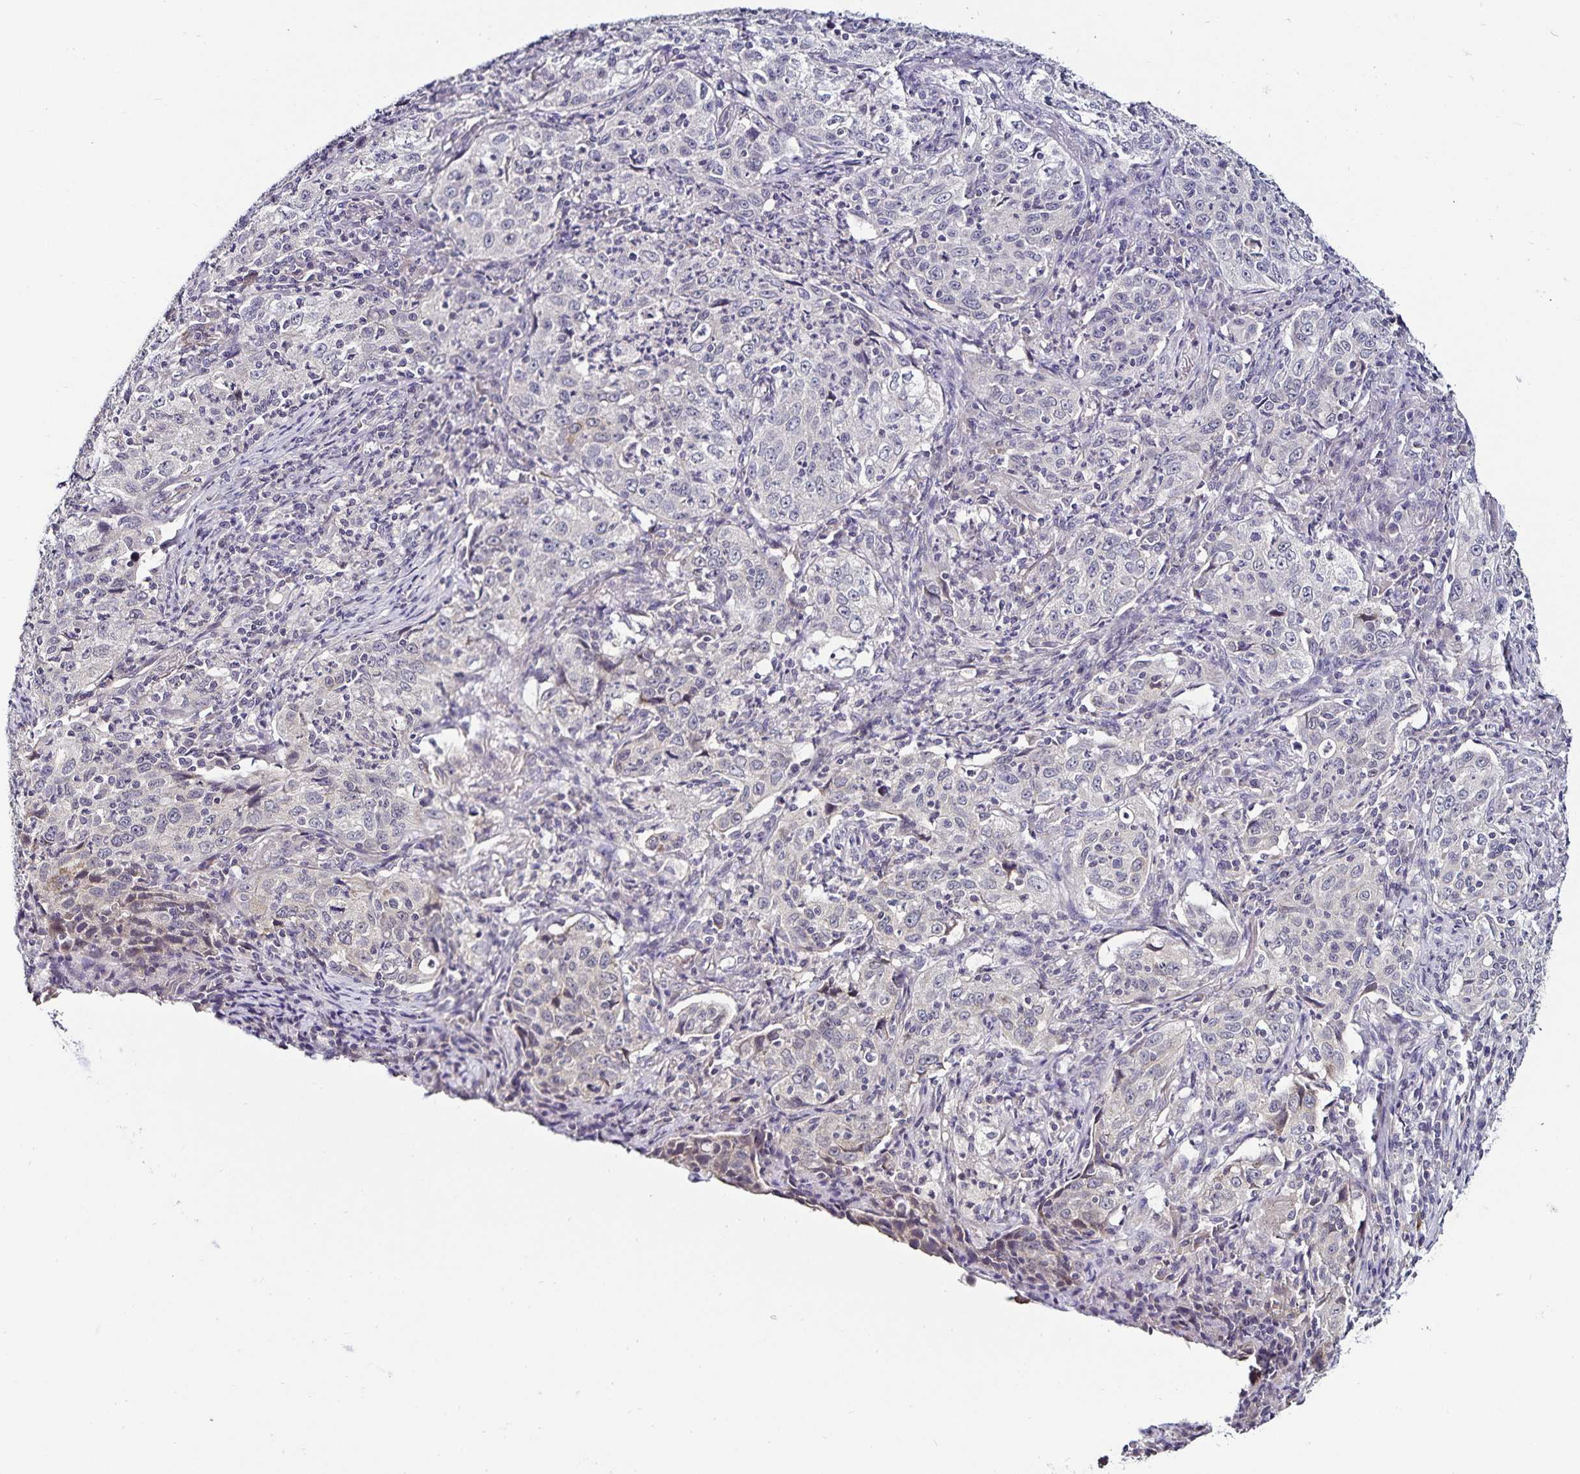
{"staining": {"intensity": "negative", "quantity": "none", "location": "none"}, "tissue": "lung cancer", "cell_type": "Tumor cells", "image_type": "cancer", "snomed": [{"axis": "morphology", "description": "Squamous cell carcinoma, NOS"}, {"axis": "topography", "description": "Lung"}], "caption": "Immunohistochemical staining of human lung cancer (squamous cell carcinoma) shows no significant positivity in tumor cells.", "gene": "ACSL5", "patient": {"sex": "male", "age": 71}}